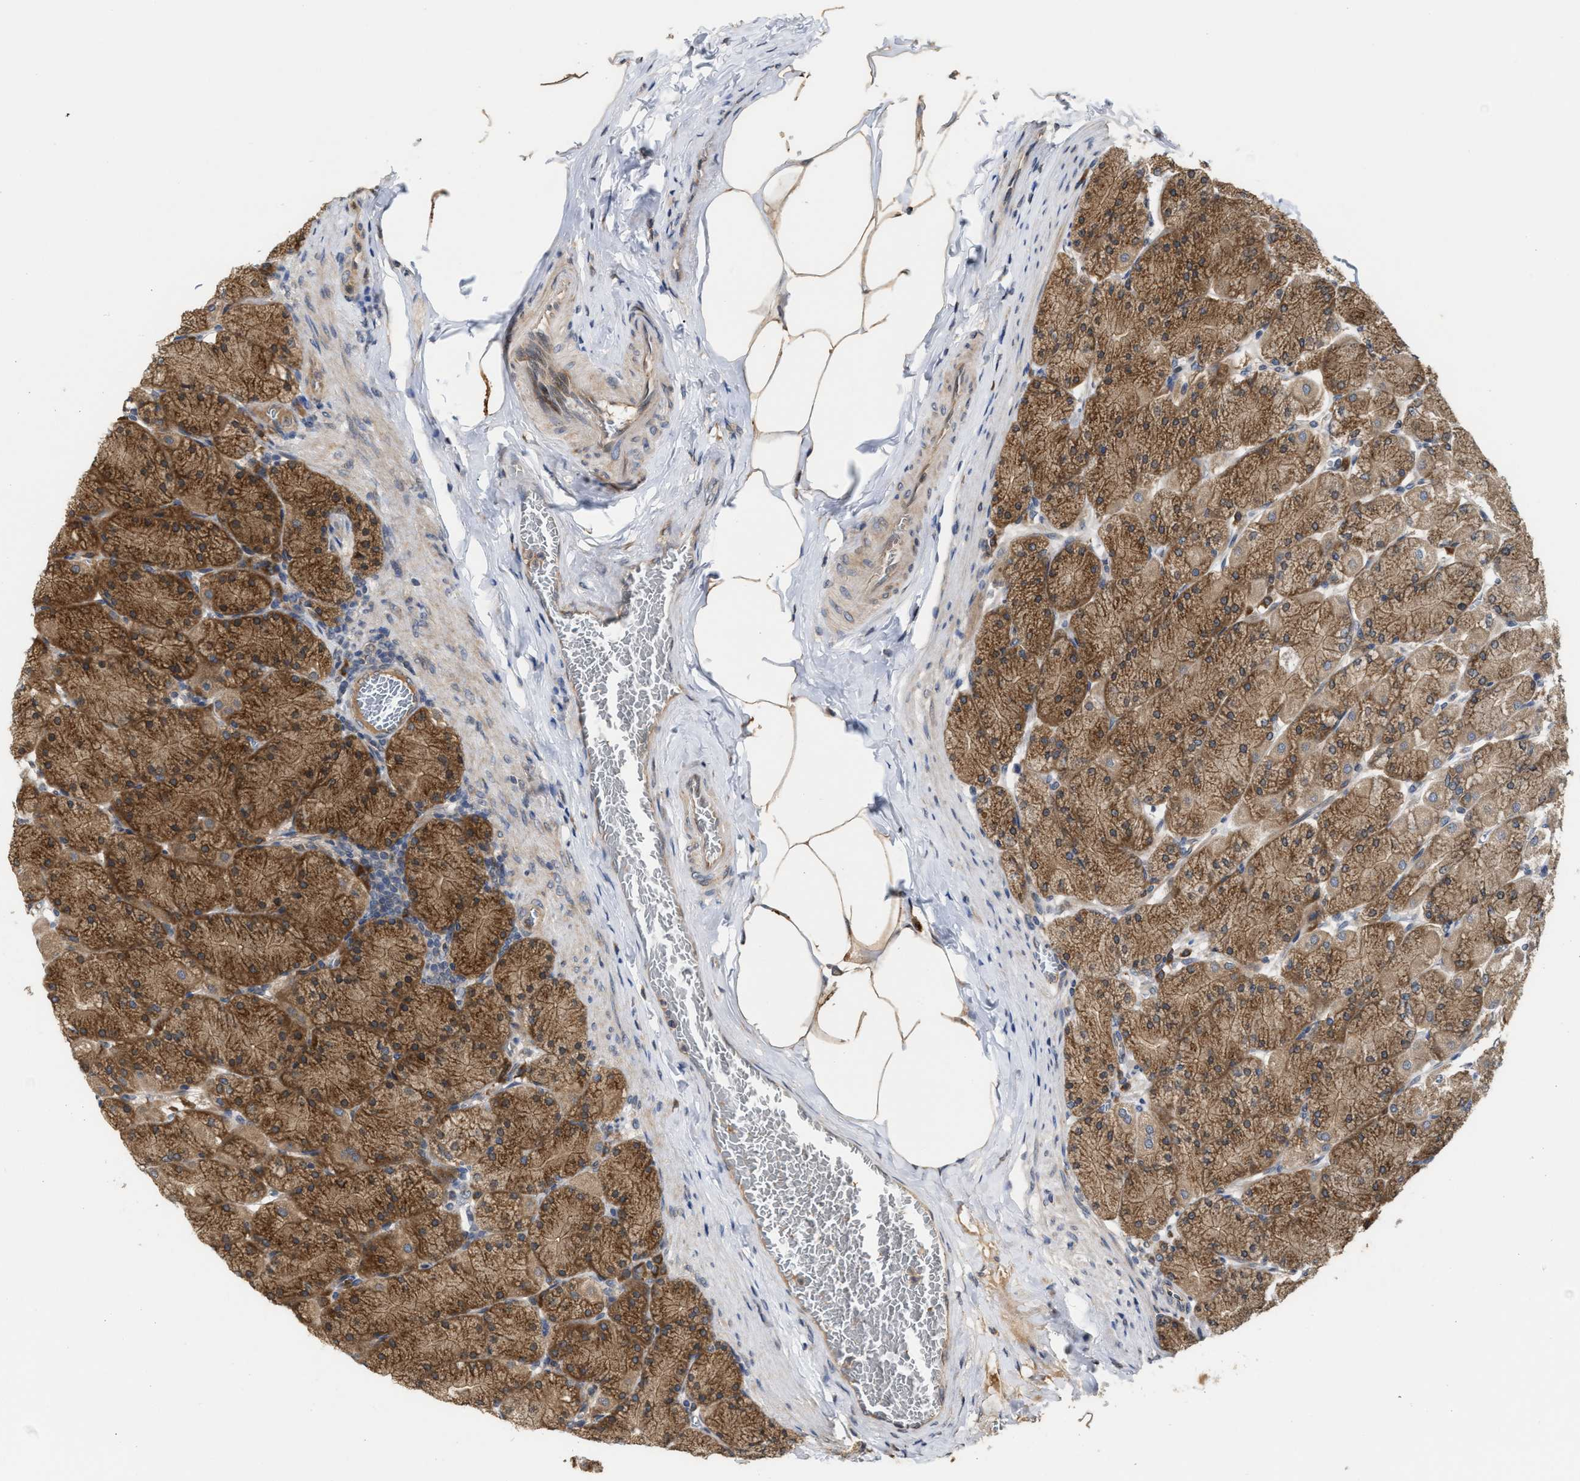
{"staining": {"intensity": "moderate", "quantity": ">75%", "location": "cytoplasmic/membranous"}, "tissue": "stomach", "cell_type": "Glandular cells", "image_type": "normal", "snomed": [{"axis": "morphology", "description": "Normal tissue, NOS"}, {"axis": "topography", "description": "Stomach, upper"}], "caption": "Immunohistochemical staining of normal human stomach displays medium levels of moderate cytoplasmic/membranous expression in approximately >75% of glandular cells. (Stains: DAB in brown, nuclei in blue, Microscopy: brightfield microscopy at high magnification).", "gene": "SAR1A", "patient": {"sex": "female", "age": 56}}